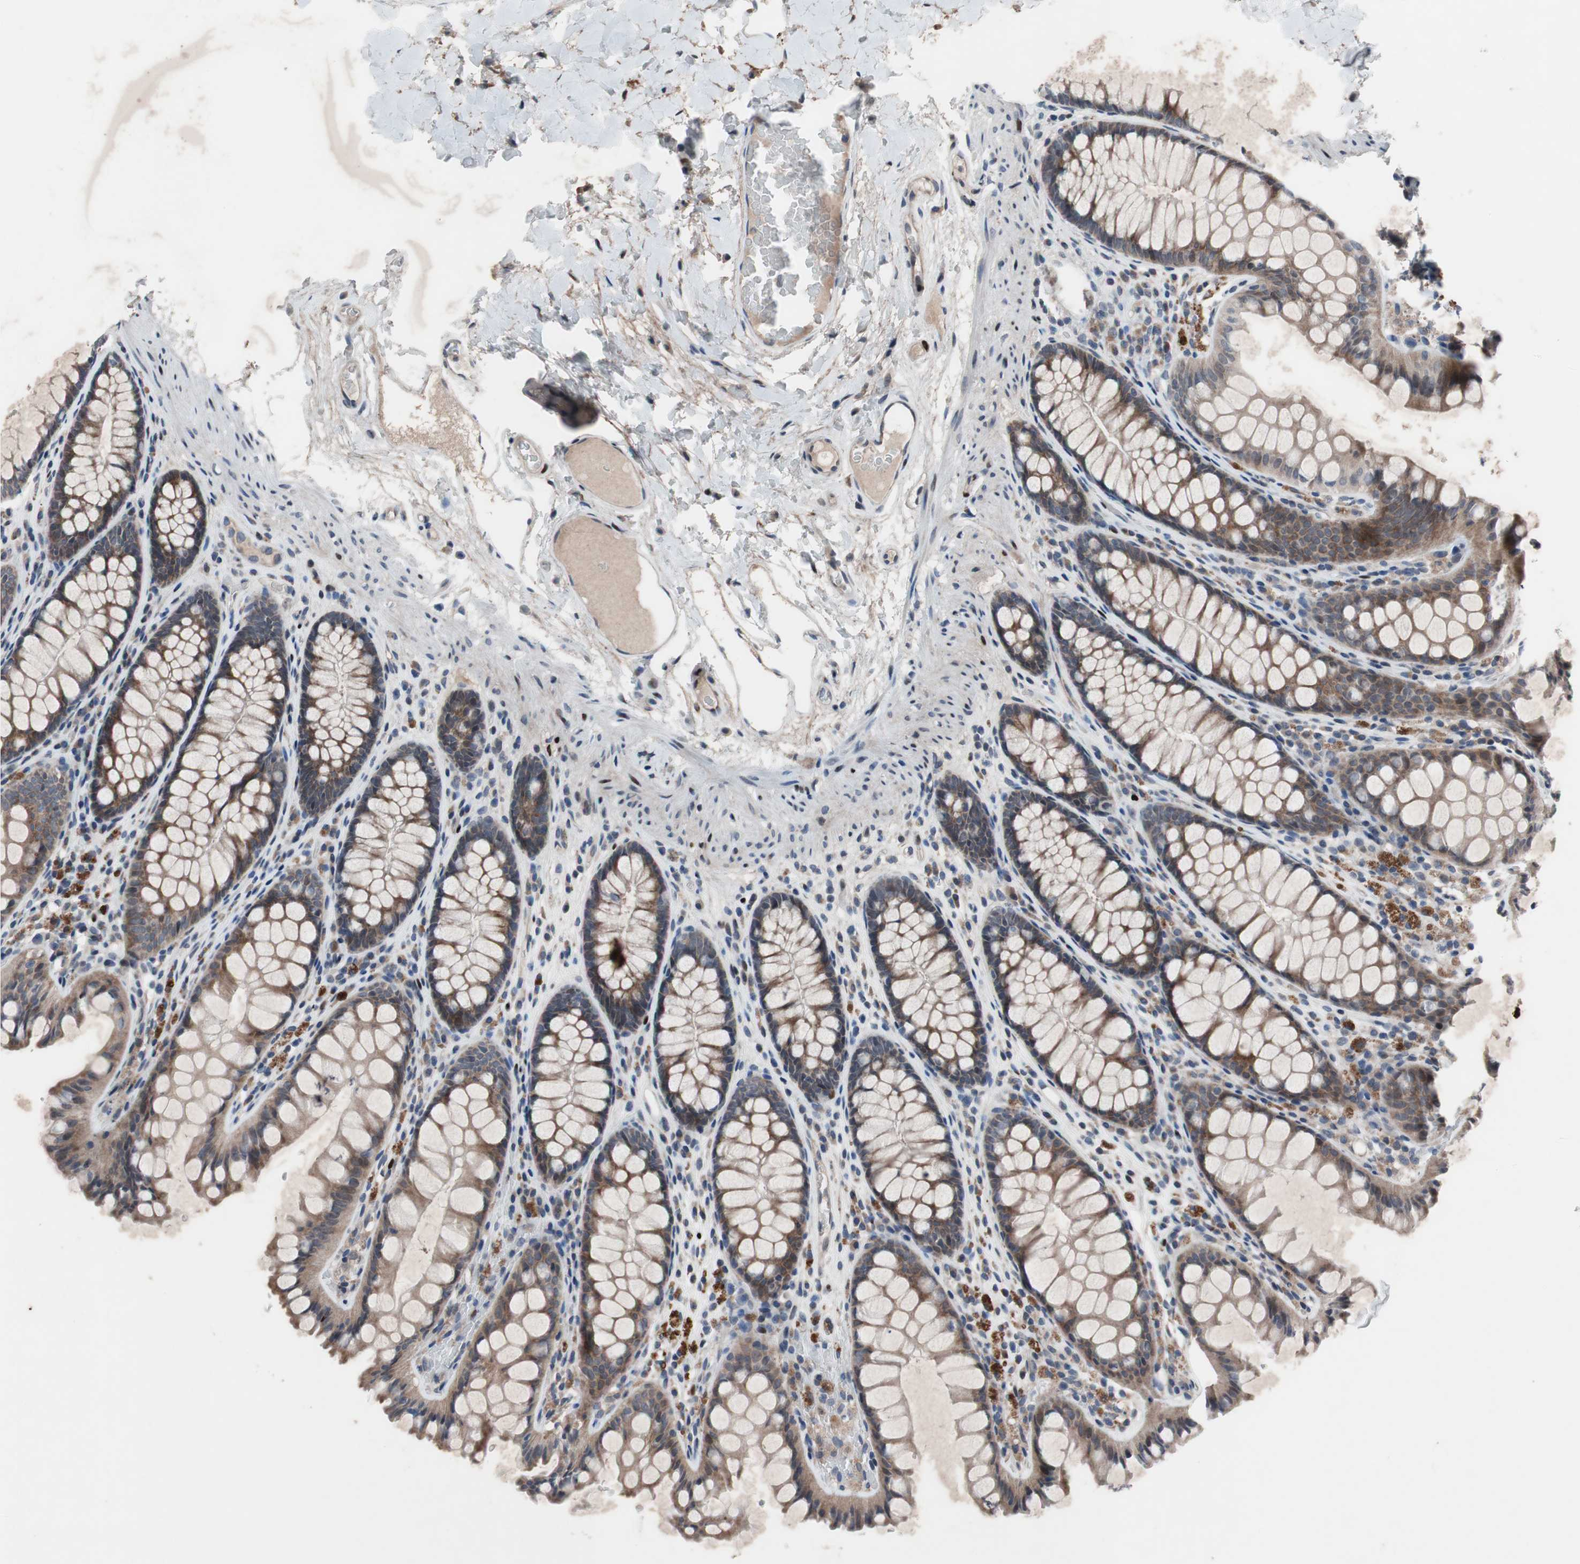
{"staining": {"intensity": "weak", "quantity": "25%-75%", "location": "cytoplasmic/membranous"}, "tissue": "colon", "cell_type": "Endothelial cells", "image_type": "normal", "snomed": [{"axis": "morphology", "description": "Normal tissue, NOS"}, {"axis": "topography", "description": "Colon"}], "caption": "Human colon stained with a brown dye exhibits weak cytoplasmic/membranous positive staining in about 25%-75% of endothelial cells.", "gene": "MUTYH", "patient": {"sex": "female", "age": 55}}